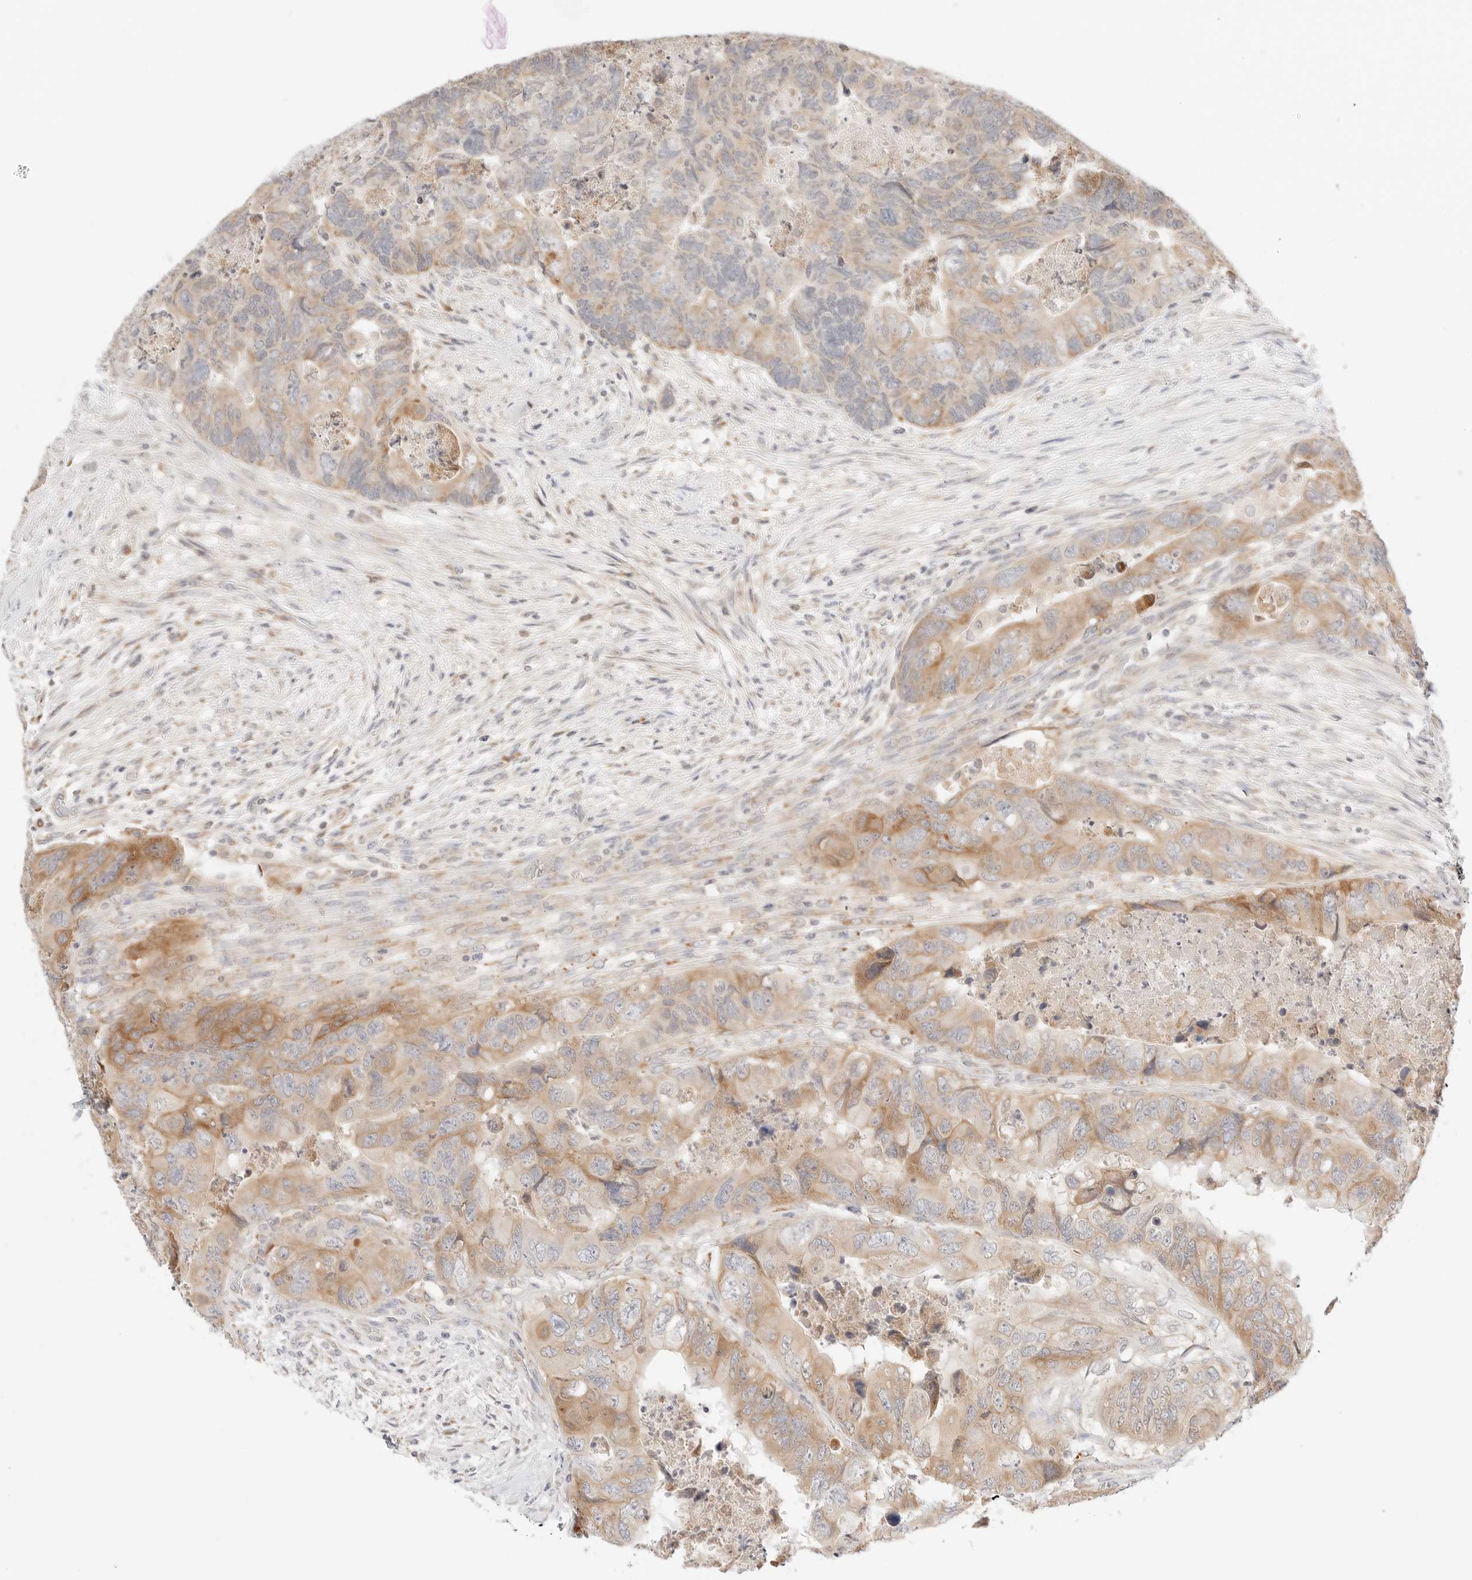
{"staining": {"intensity": "moderate", "quantity": "<25%", "location": "cytoplasmic/membranous"}, "tissue": "colorectal cancer", "cell_type": "Tumor cells", "image_type": "cancer", "snomed": [{"axis": "morphology", "description": "Adenocarcinoma, NOS"}, {"axis": "topography", "description": "Rectum"}], "caption": "Moderate cytoplasmic/membranous staining for a protein is seen in approximately <25% of tumor cells of colorectal adenocarcinoma using IHC.", "gene": "ERO1B", "patient": {"sex": "male", "age": 63}}